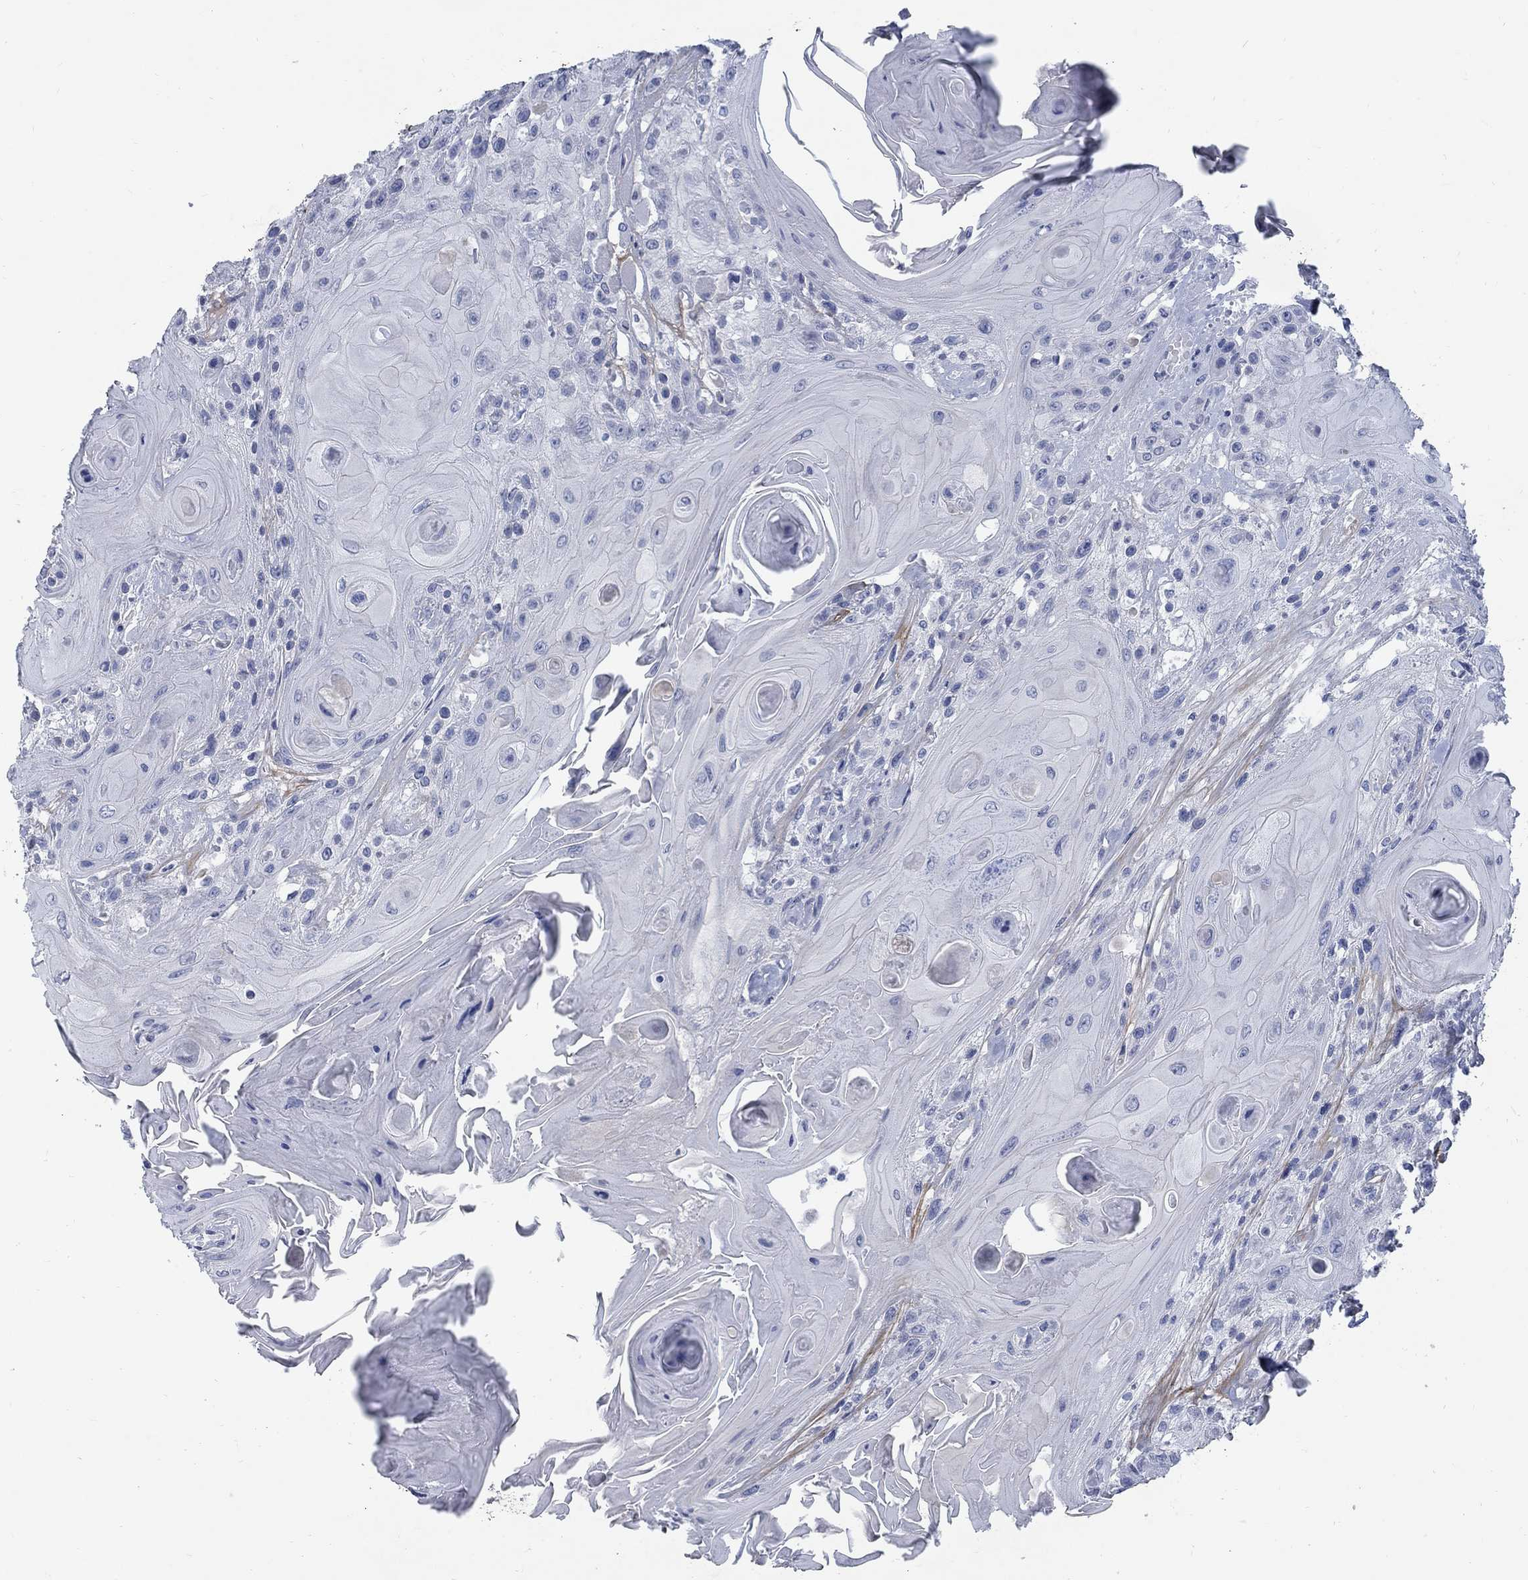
{"staining": {"intensity": "negative", "quantity": "none", "location": "none"}, "tissue": "head and neck cancer", "cell_type": "Tumor cells", "image_type": "cancer", "snomed": [{"axis": "morphology", "description": "Squamous cell carcinoma, NOS"}, {"axis": "topography", "description": "Head-Neck"}], "caption": "The image reveals no significant staining in tumor cells of head and neck squamous cell carcinoma.", "gene": "RFTN2", "patient": {"sex": "female", "age": 59}}